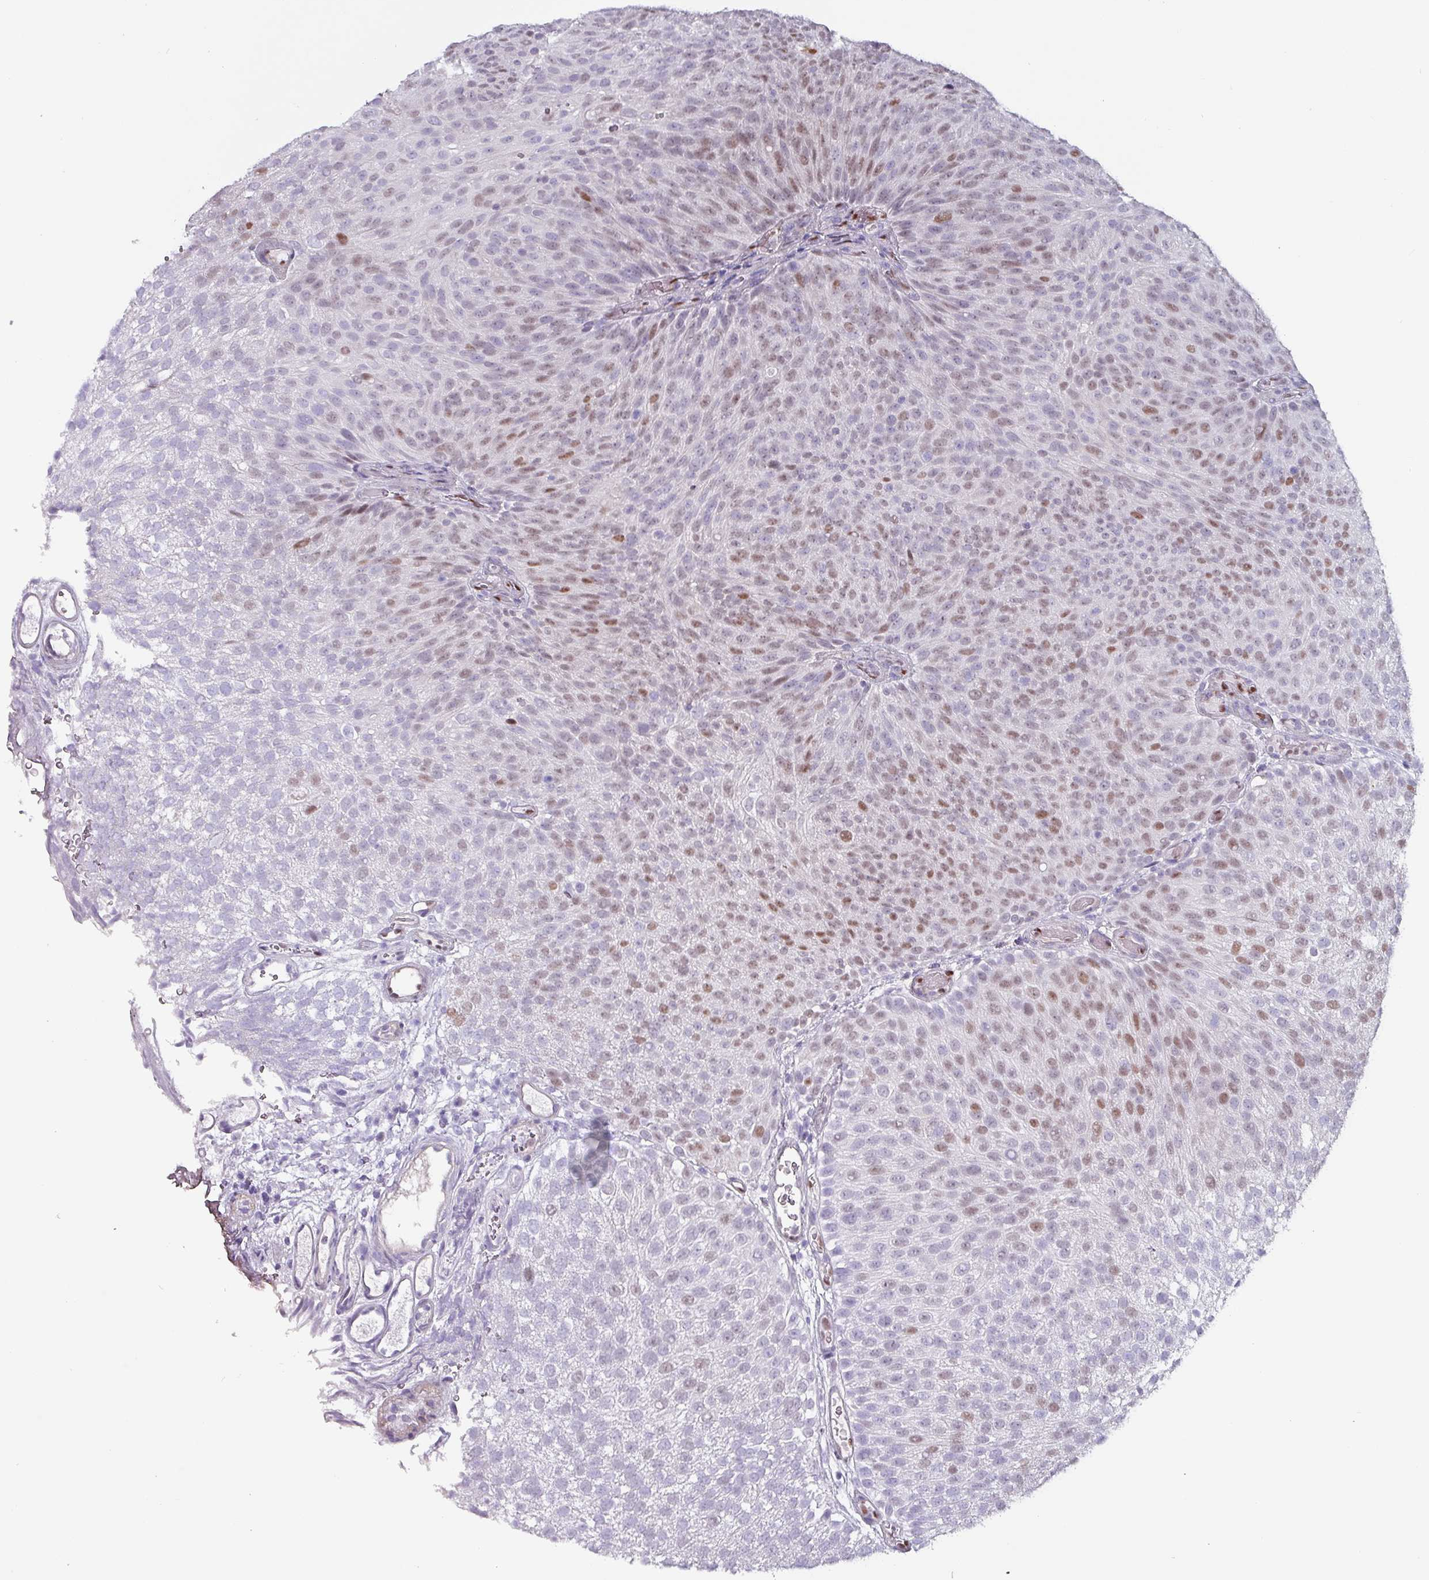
{"staining": {"intensity": "moderate", "quantity": "25%-75%", "location": "nuclear"}, "tissue": "urothelial cancer", "cell_type": "Tumor cells", "image_type": "cancer", "snomed": [{"axis": "morphology", "description": "Urothelial carcinoma, Low grade"}, {"axis": "topography", "description": "Urinary bladder"}], "caption": "Tumor cells reveal moderate nuclear positivity in approximately 25%-75% of cells in urothelial cancer. (Stains: DAB (3,3'-diaminobenzidine) in brown, nuclei in blue, Microscopy: brightfield microscopy at high magnification).", "gene": "ZNF816-ZNF321P", "patient": {"sex": "male", "age": 78}}